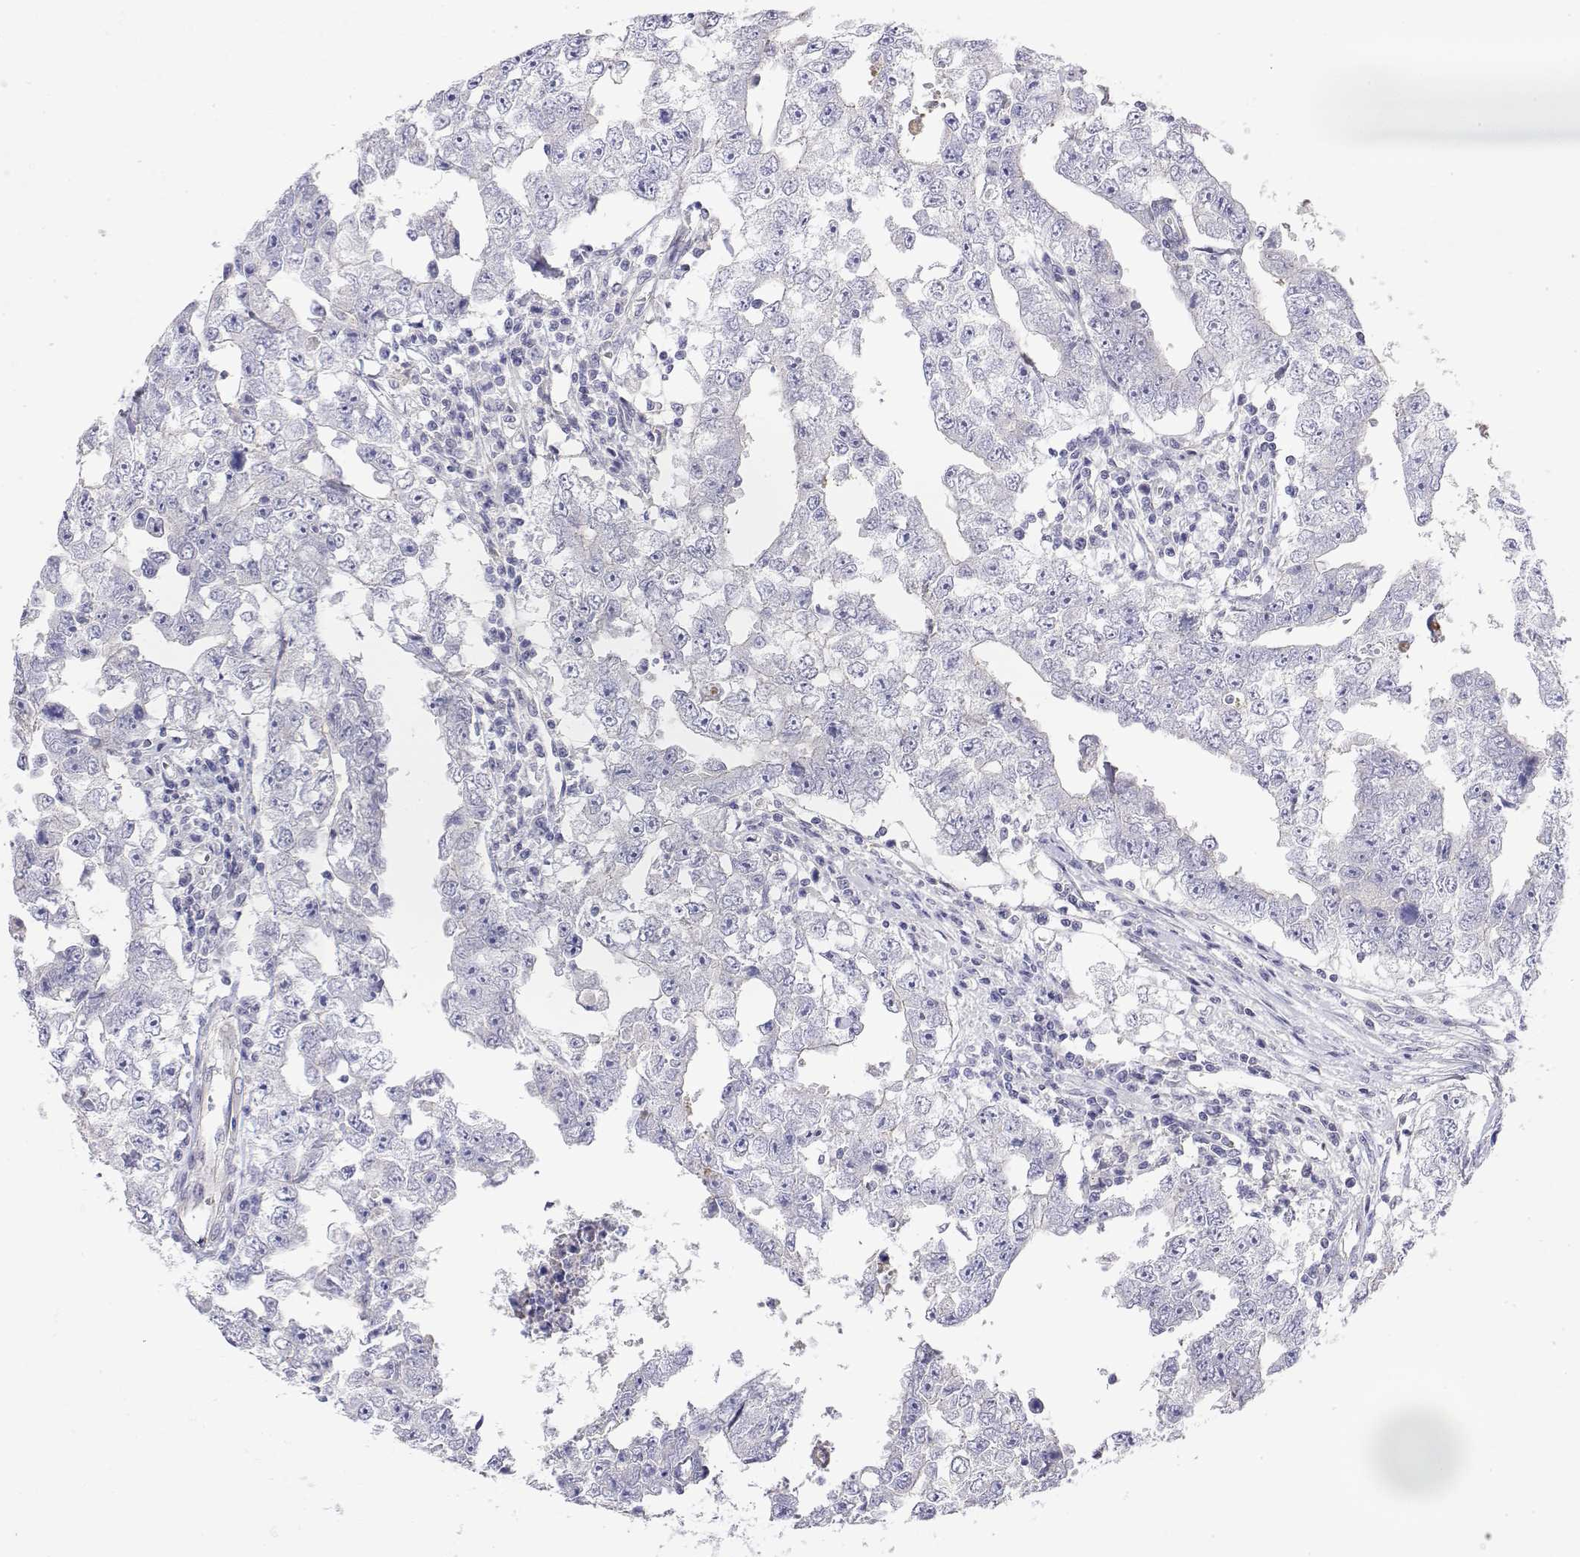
{"staining": {"intensity": "negative", "quantity": "none", "location": "none"}, "tissue": "testis cancer", "cell_type": "Tumor cells", "image_type": "cancer", "snomed": [{"axis": "morphology", "description": "Carcinoma, Embryonal, NOS"}, {"axis": "topography", "description": "Testis"}], "caption": "Photomicrograph shows no protein staining in tumor cells of testis cancer (embryonal carcinoma) tissue.", "gene": "GGACT", "patient": {"sex": "male", "age": 36}}